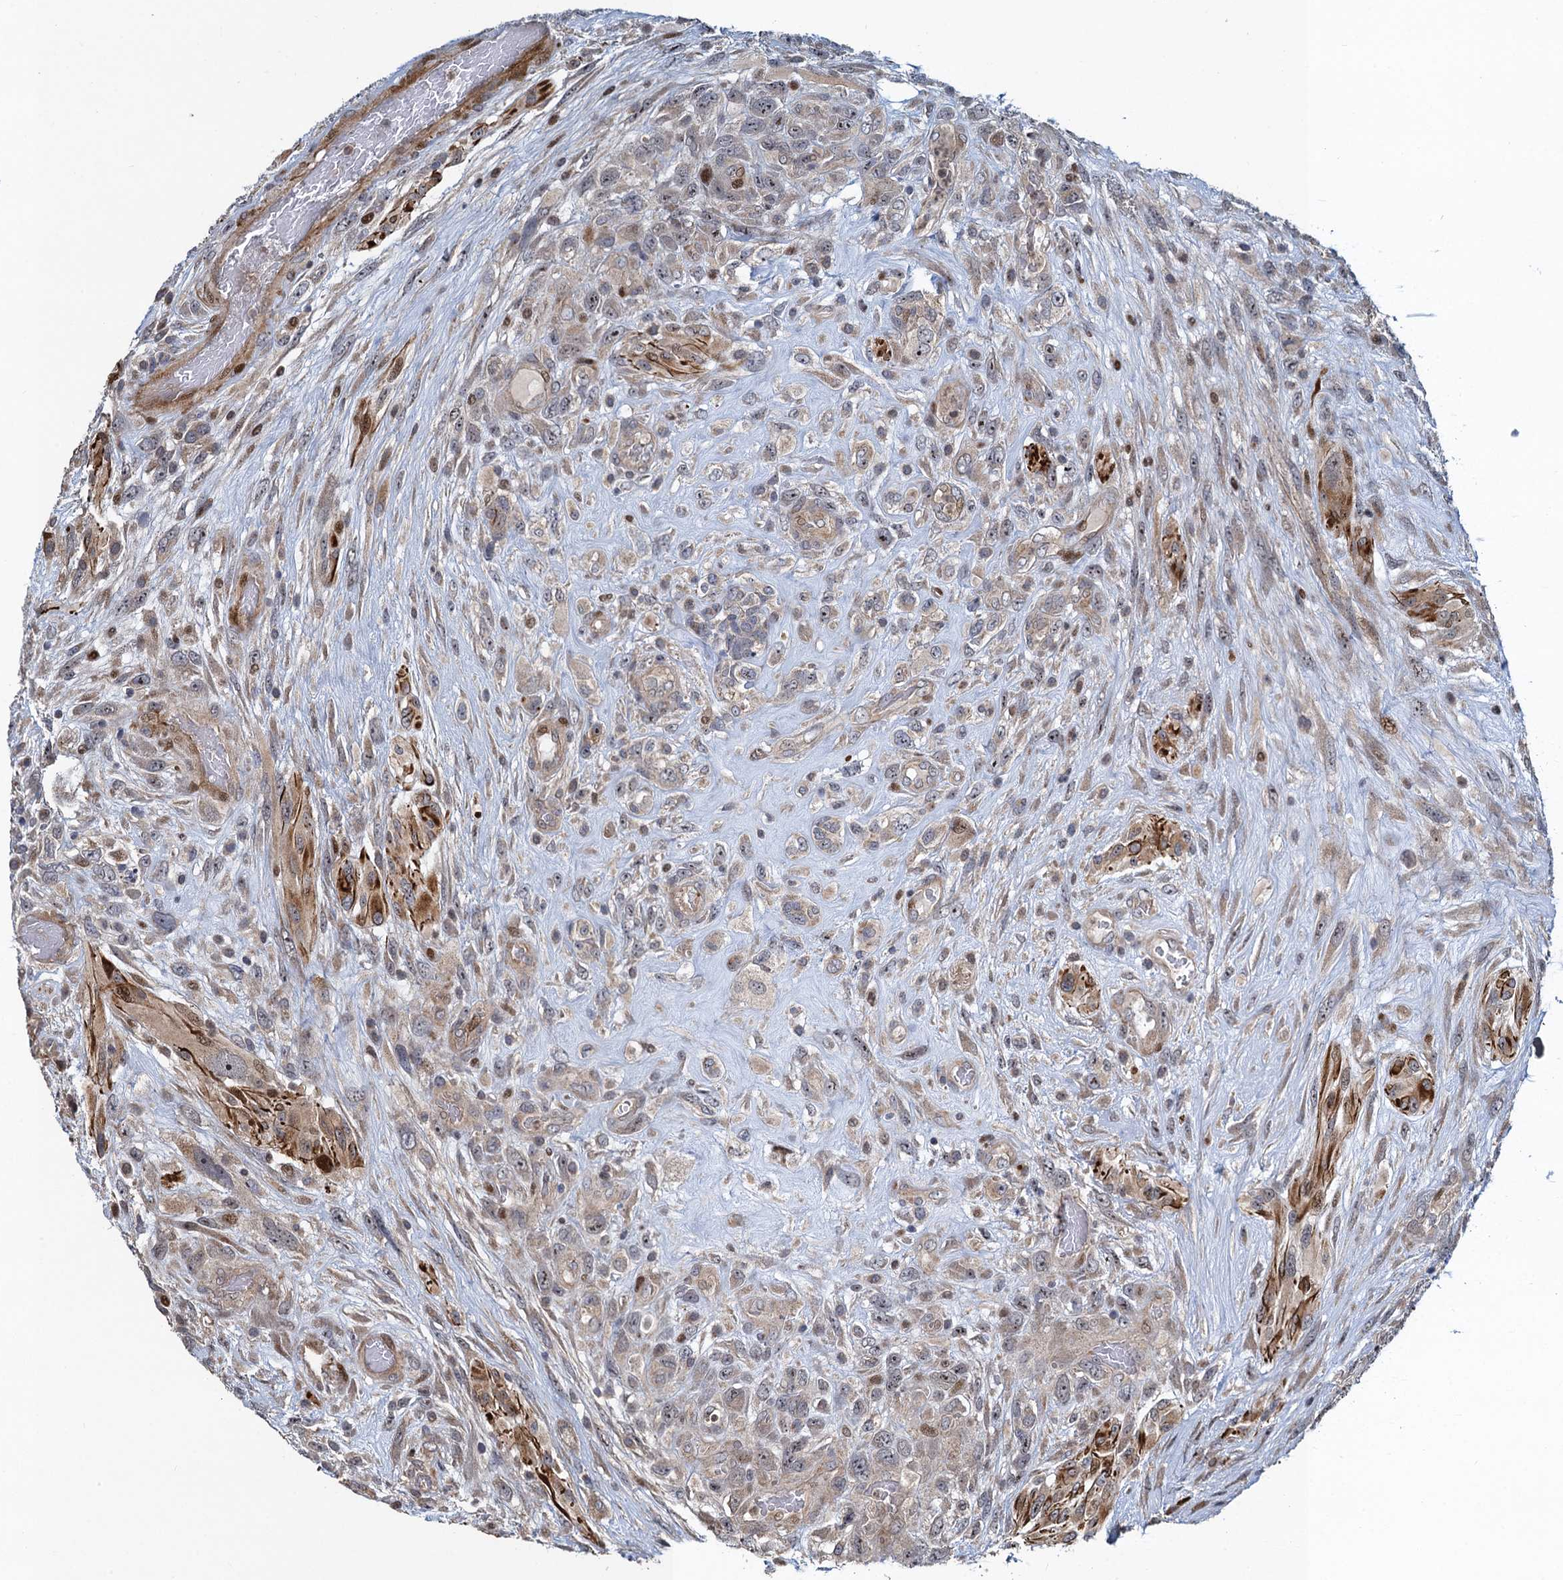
{"staining": {"intensity": "negative", "quantity": "none", "location": "none"}, "tissue": "glioma", "cell_type": "Tumor cells", "image_type": "cancer", "snomed": [{"axis": "morphology", "description": "Glioma, malignant, High grade"}, {"axis": "topography", "description": "Brain"}], "caption": "DAB immunohistochemical staining of human glioma displays no significant expression in tumor cells.", "gene": "ATOSA", "patient": {"sex": "male", "age": 61}}